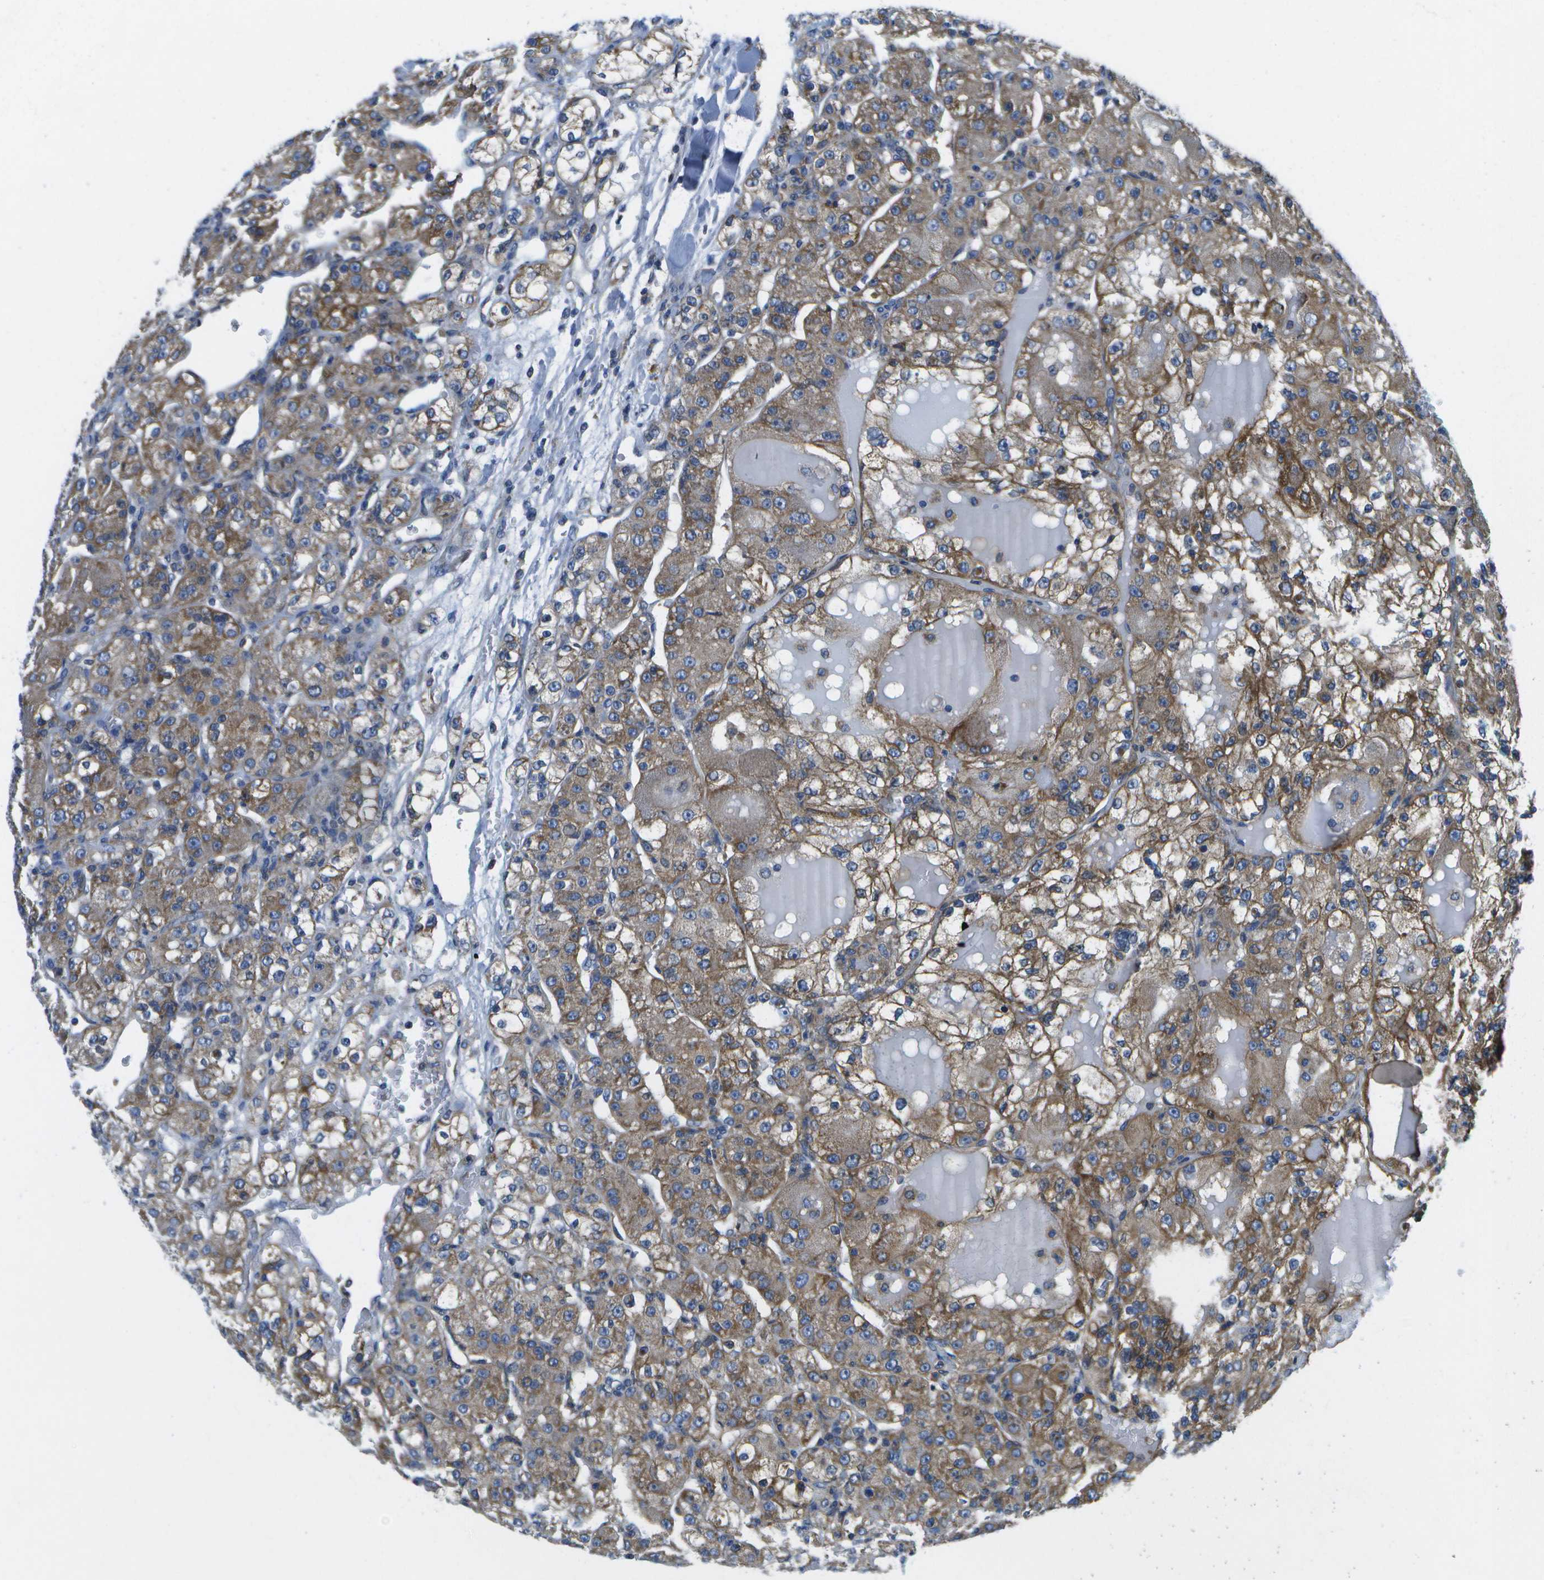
{"staining": {"intensity": "moderate", "quantity": ">75%", "location": "cytoplasmic/membranous"}, "tissue": "renal cancer", "cell_type": "Tumor cells", "image_type": "cancer", "snomed": [{"axis": "morphology", "description": "Normal tissue, NOS"}, {"axis": "morphology", "description": "Adenocarcinoma, NOS"}, {"axis": "topography", "description": "Kidney"}], "caption": "There is medium levels of moderate cytoplasmic/membranous staining in tumor cells of adenocarcinoma (renal), as demonstrated by immunohistochemical staining (brown color).", "gene": "GDF5", "patient": {"sex": "male", "age": 61}}